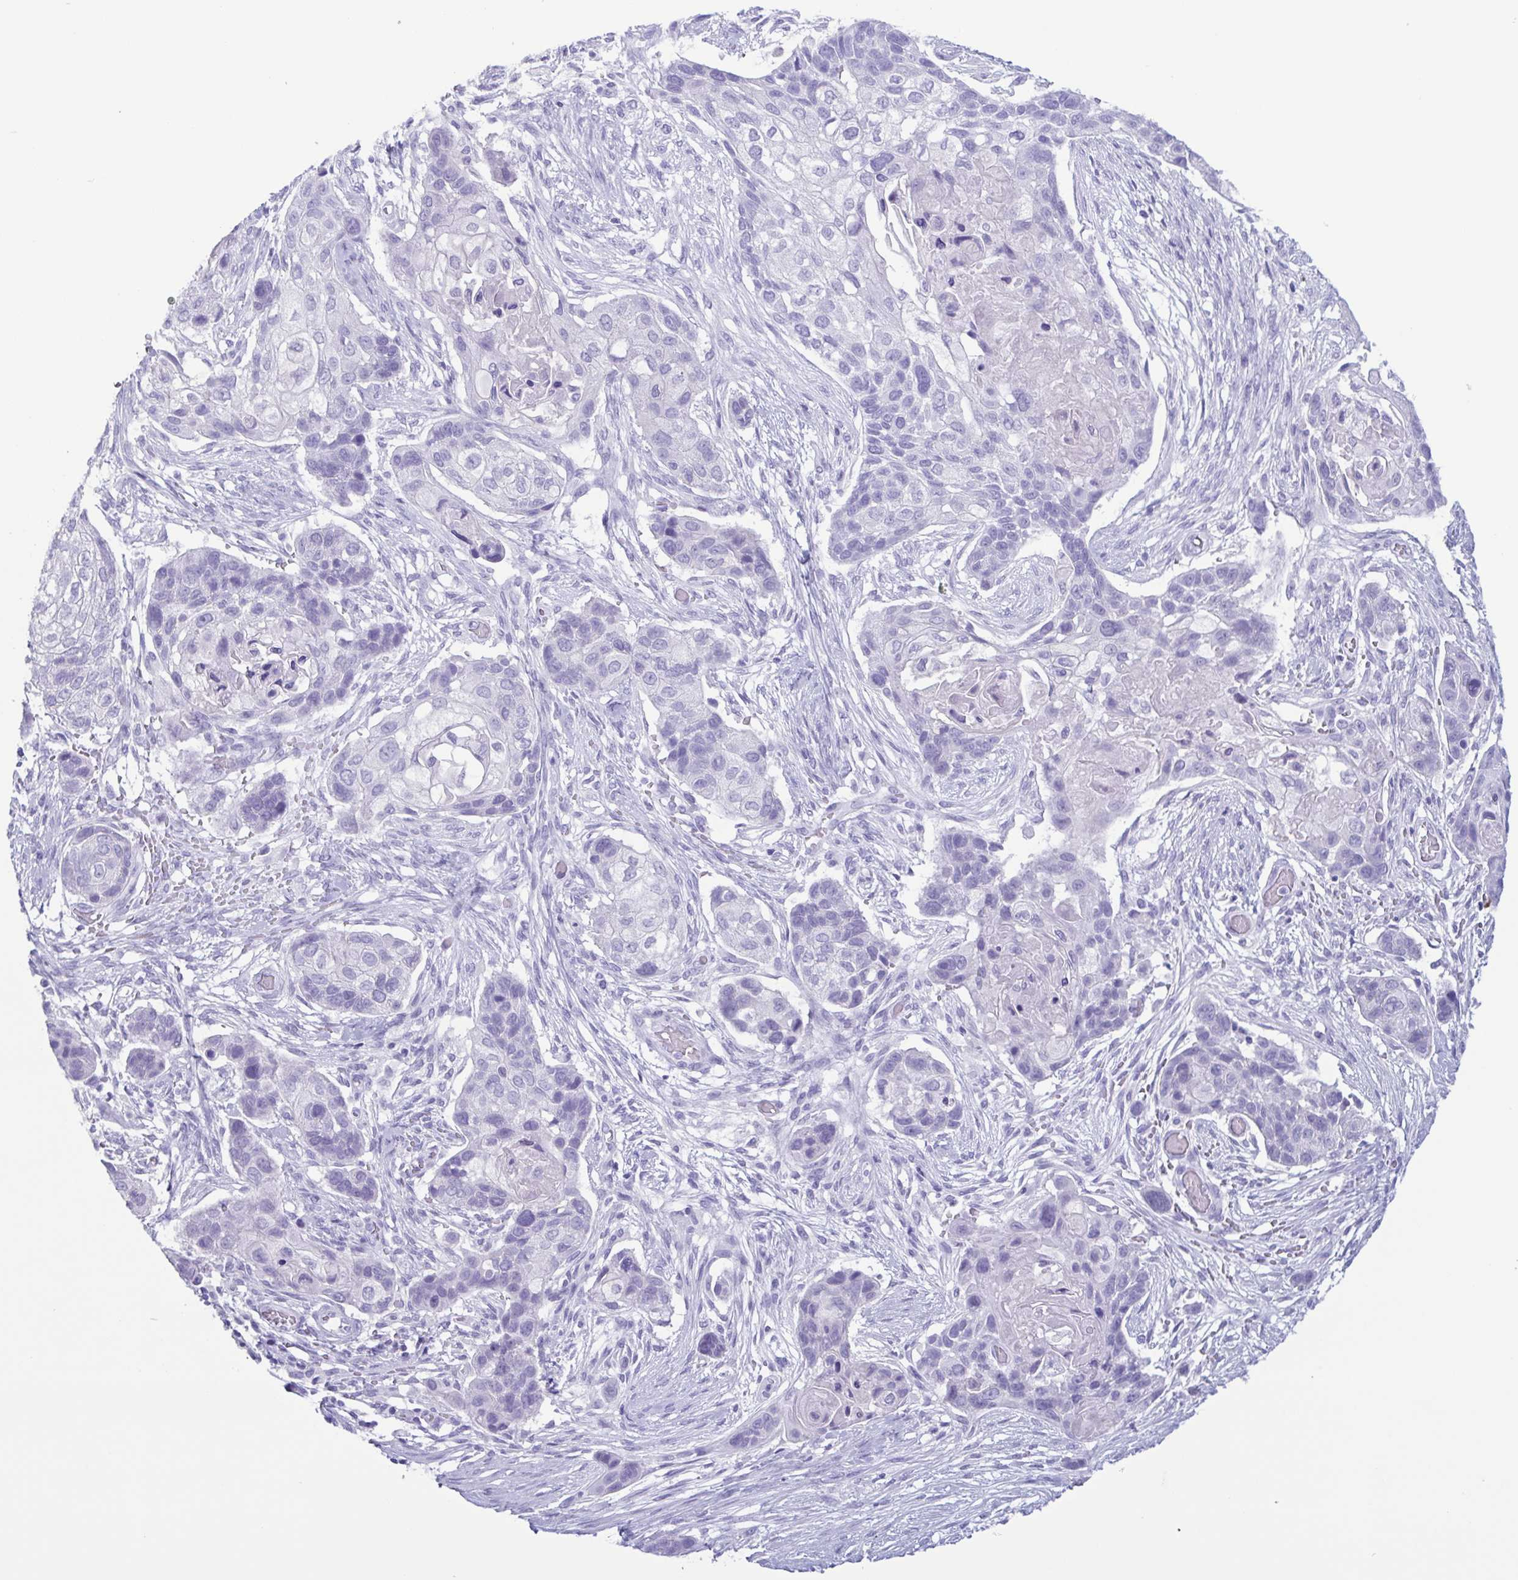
{"staining": {"intensity": "negative", "quantity": "none", "location": "none"}, "tissue": "lung cancer", "cell_type": "Tumor cells", "image_type": "cancer", "snomed": [{"axis": "morphology", "description": "Squamous cell carcinoma, NOS"}, {"axis": "topography", "description": "Lung"}], "caption": "Human lung cancer (squamous cell carcinoma) stained for a protein using immunohistochemistry (IHC) reveals no positivity in tumor cells.", "gene": "LTF", "patient": {"sex": "male", "age": 69}}